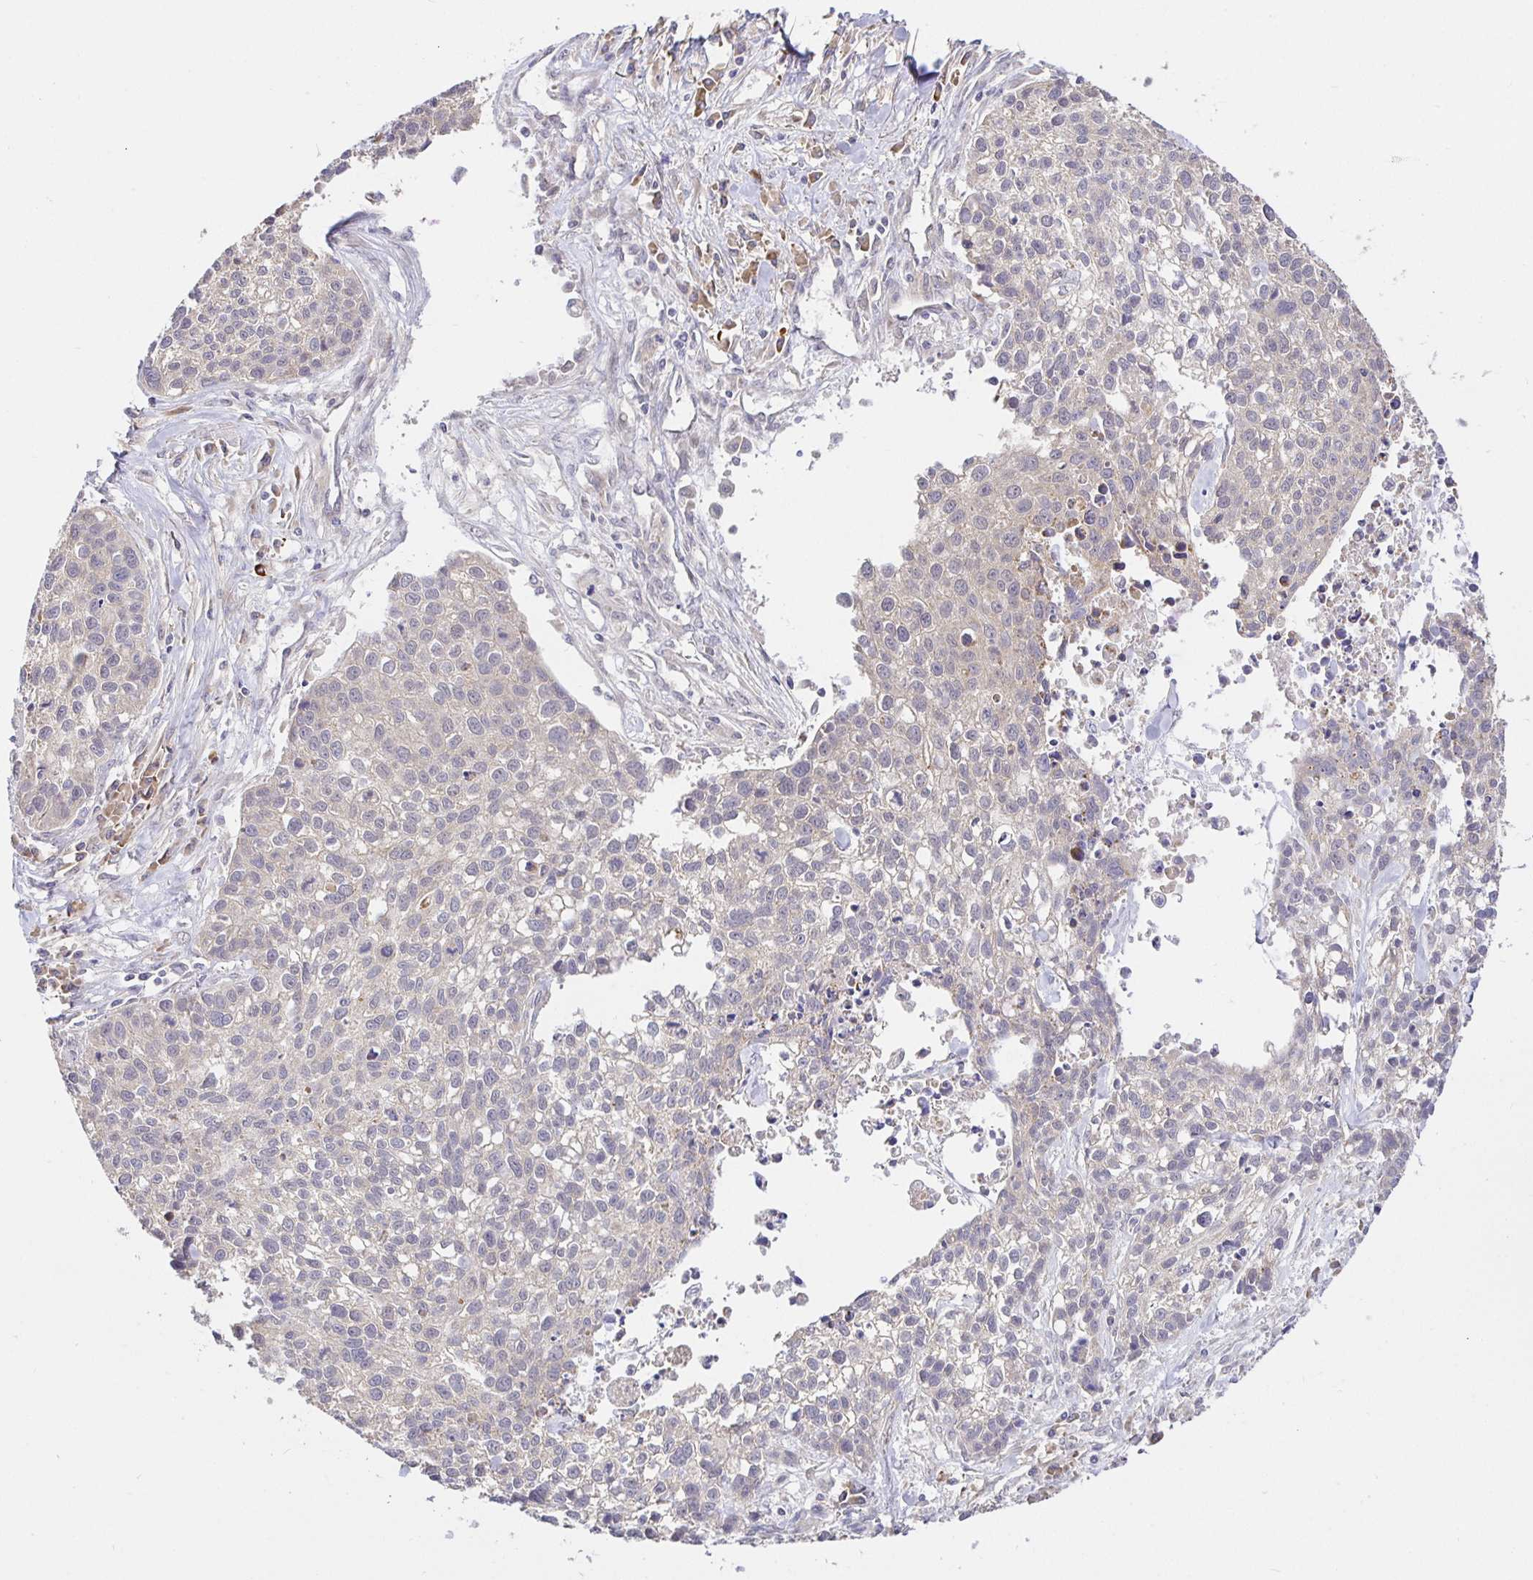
{"staining": {"intensity": "negative", "quantity": "none", "location": "none"}, "tissue": "lung cancer", "cell_type": "Tumor cells", "image_type": "cancer", "snomed": [{"axis": "morphology", "description": "Squamous cell carcinoma, NOS"}, {"axis": "topography", "description": "Lung"}], "caption": "There is no significant staining in tumor cells of squamous cell carcinoma (lung). (Brightfield microscopy of DAB (3,3'-diaminobenzidine) immunohistochemistry at high magnification).", "gene": "ZDHHC11", "patient": {"sex": "male", "age": 74}}